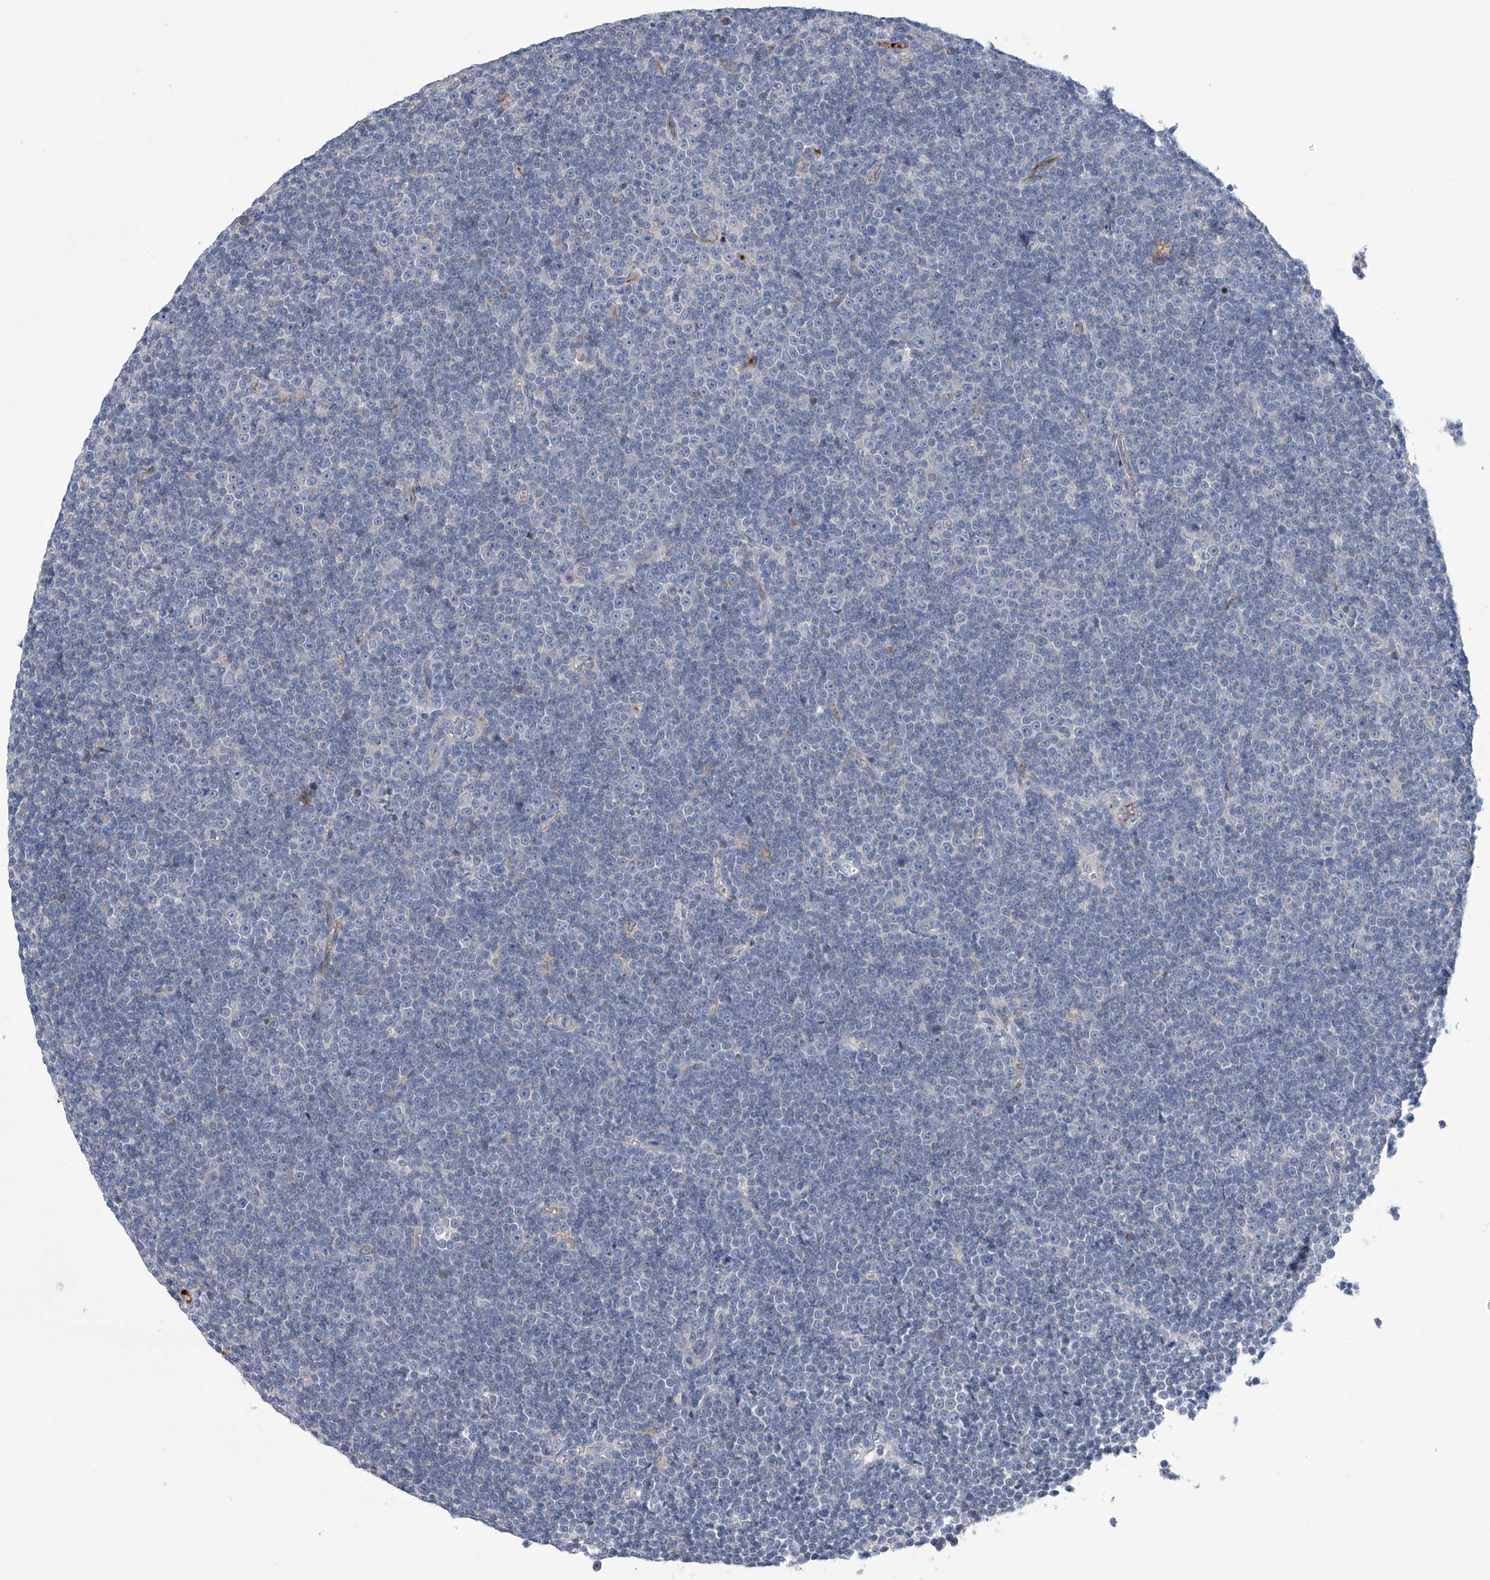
{"staining": {"intensity": "negative", "quantity": "none", "location": "none"}, "tissue": "lymphoma", "cell_type": "Tumor cells", "image_type": "cancer", "snomed": [{"axis": "morphology", "description": "Malignant lymphoma, non-Hodgkin's type, Low grade"}, {"axis": "topography", "description": "Lymph node"}], "caption": "Tumor cells show no significant positivity in malignant lymphoma, non-Hodgkin's type (low-grade).", "gene": "SLCO4A1", "patient": {"sex": "female", "age": 67}}